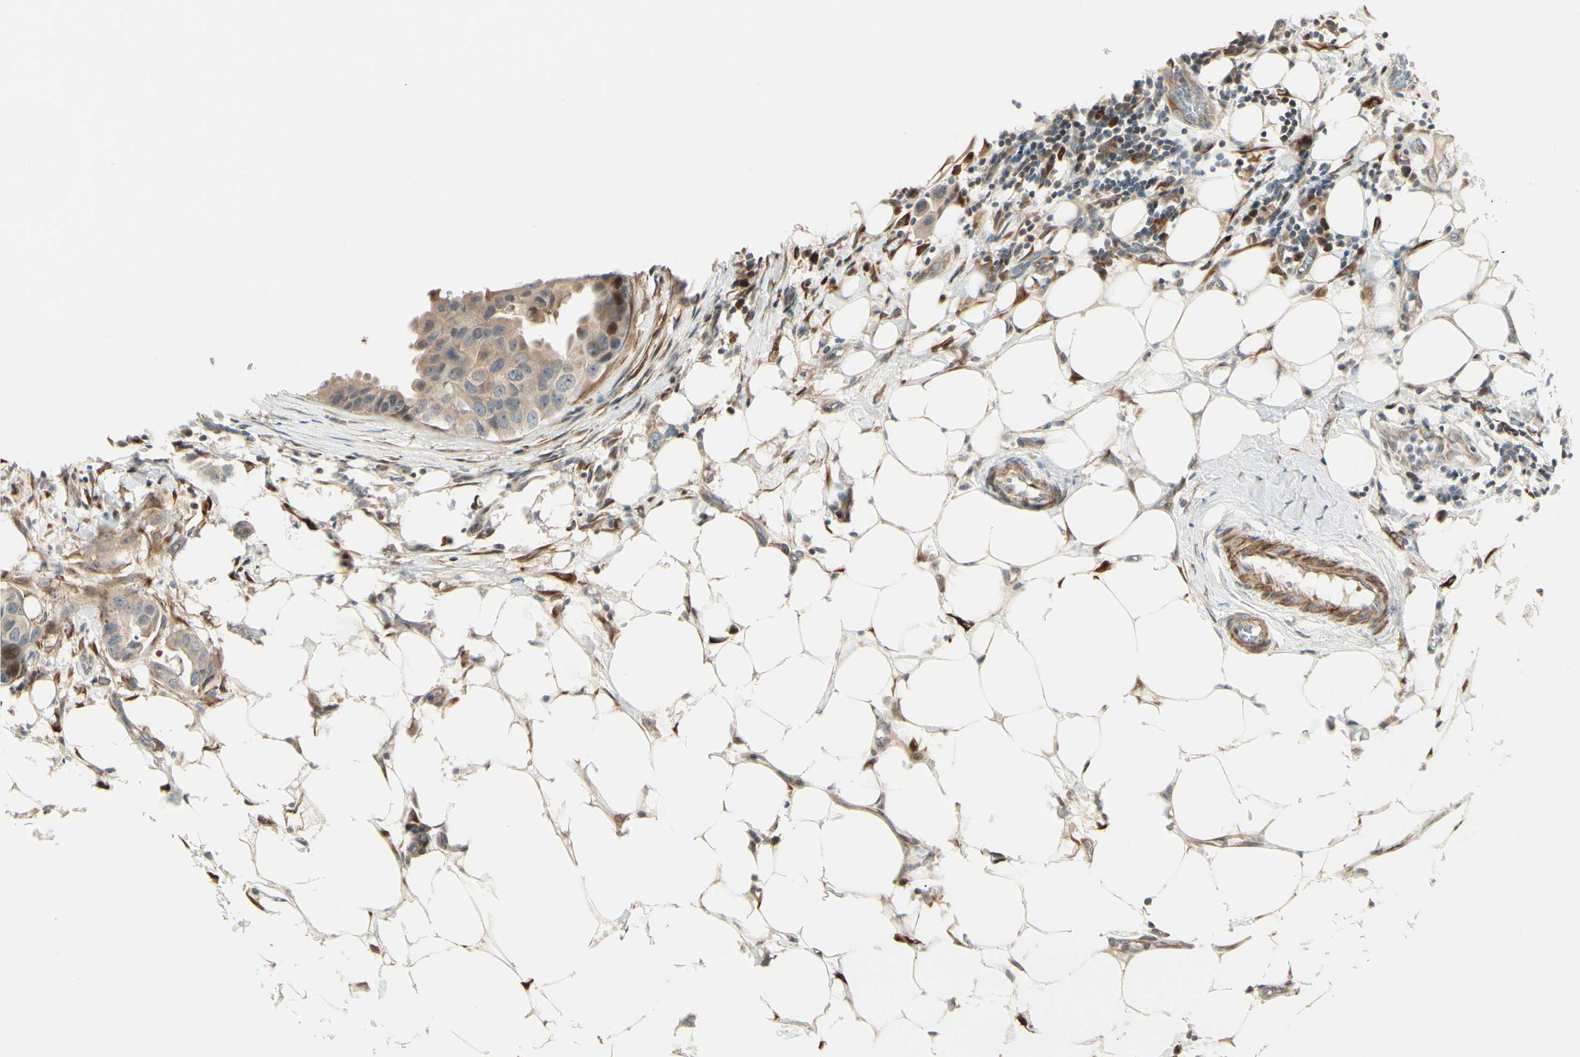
{"staining": {"intensity": "weak", "quantity": ">75%", "location": "cytoplasmic/membranous"}, "tissue": "breast cancer", "cell_type": "Tumor cells", "image_type": "cancer", "snomed": [{"axis": "morphology", "description": "Duct carcinoma"}, {"axis": "topography", "description": "Breast"}], "caption": "Human breast intraductal carcinoma stained for a protein (brown) demonstrates weak cytoplasmic/membranous positive positivity in approximately >75% of tumor cells.", "gene": "P4HA3", "patient": {"sex": "female", "age": 40}}